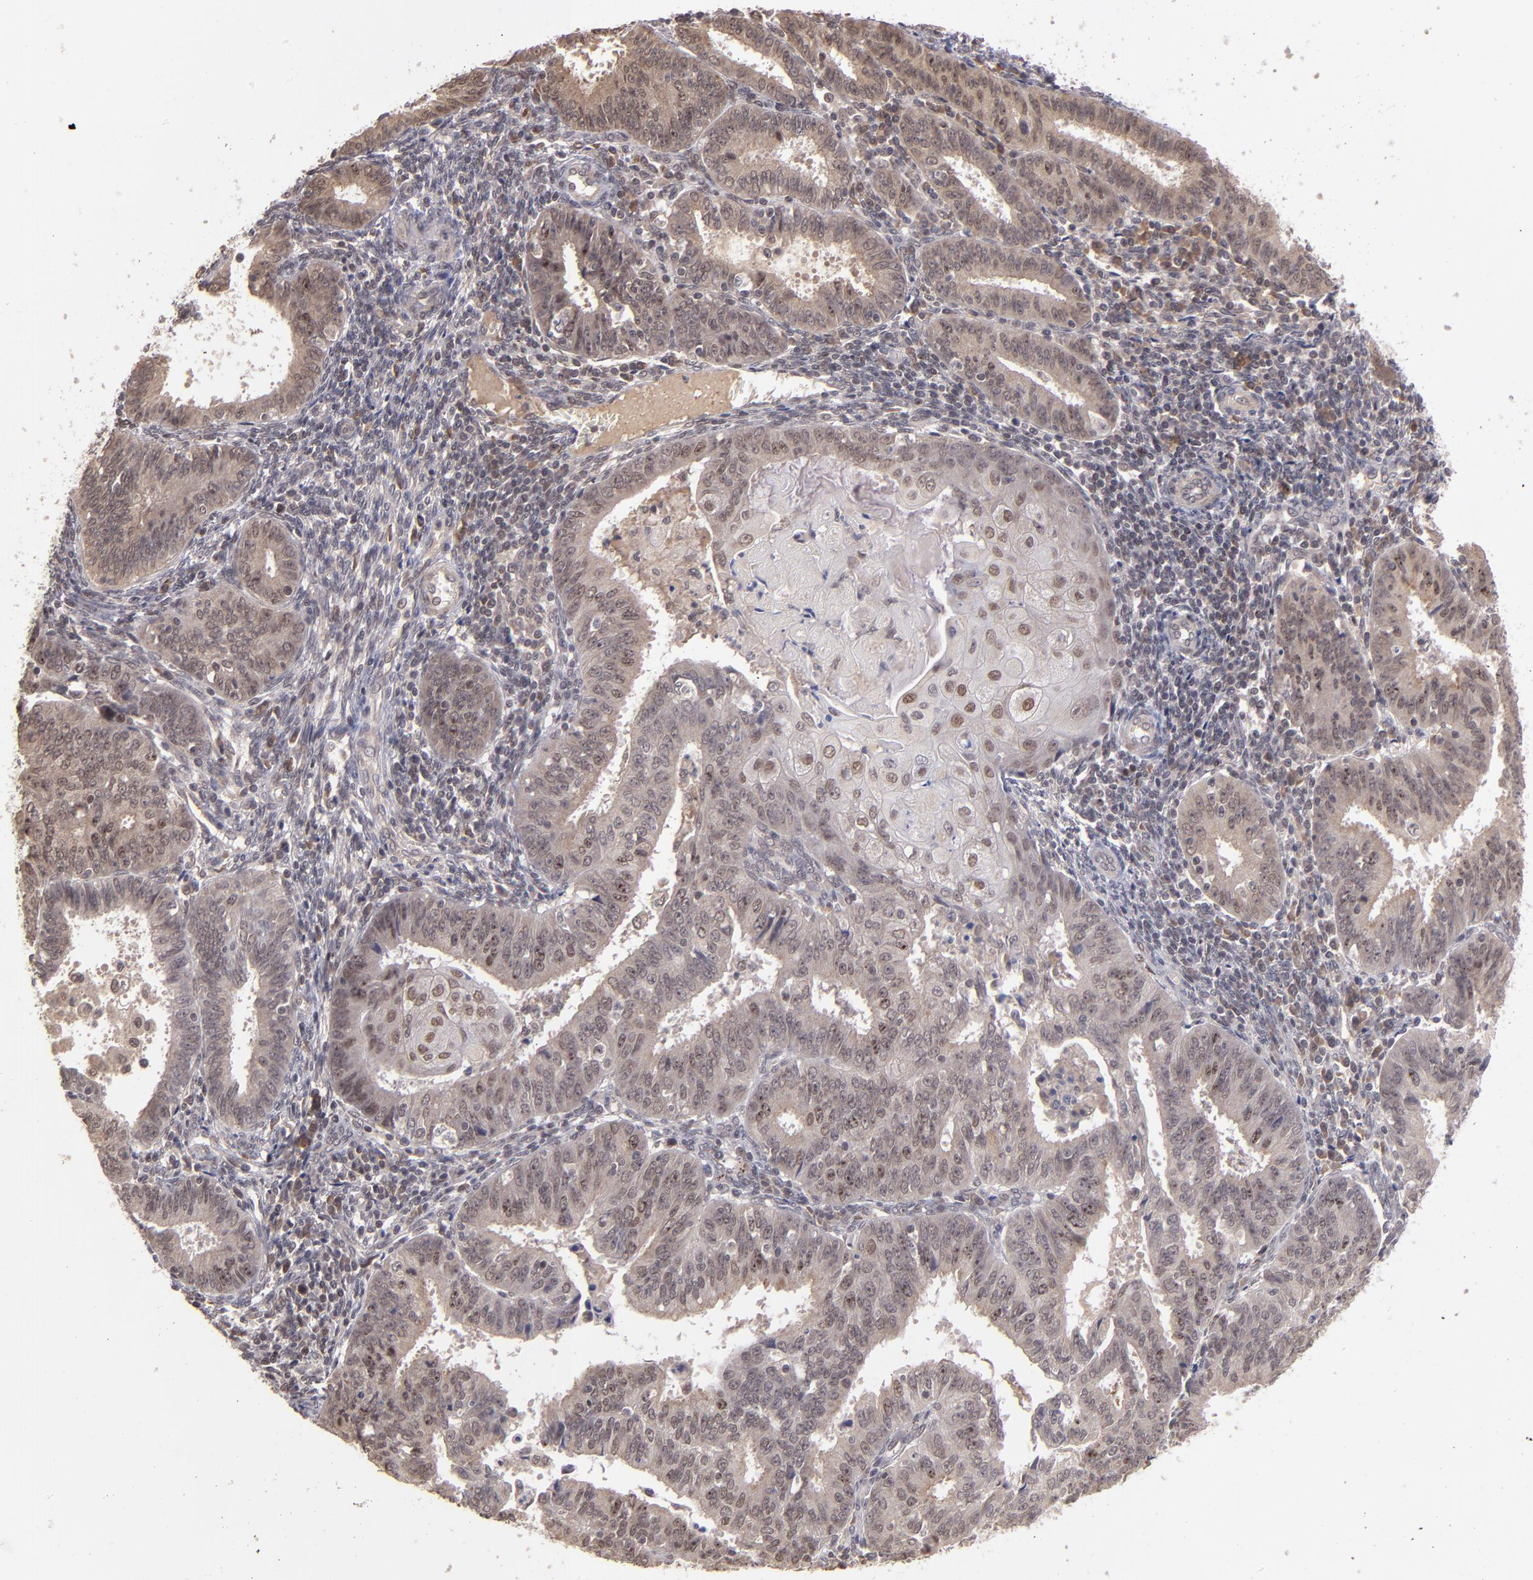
{"staining": {"intensity": "weak", "quantity": "25%-75%", "location": "cytoplasmic/membranous,nuclear"}, "tissue": "endometrial cancer", "cell_type": "Tumor cells", "image_type": "cancer", "snomed": [{"axis": "morphology", "description": "Adenocarcinoma, NOS"}, {"axis": "topography", "description": "Endometrium"}], "caption": "Immunohistochemistry (DAB (3,3'-diaminobenzidine)) staining of adenocarcinoma (endometrial) reveals weak cytoplasmic/membranous and nuclear protein expression in approximately 25%-75% of tumor cells.", "gene": "ABHD12B", "patient": {"sex": "female", "age": 42}}